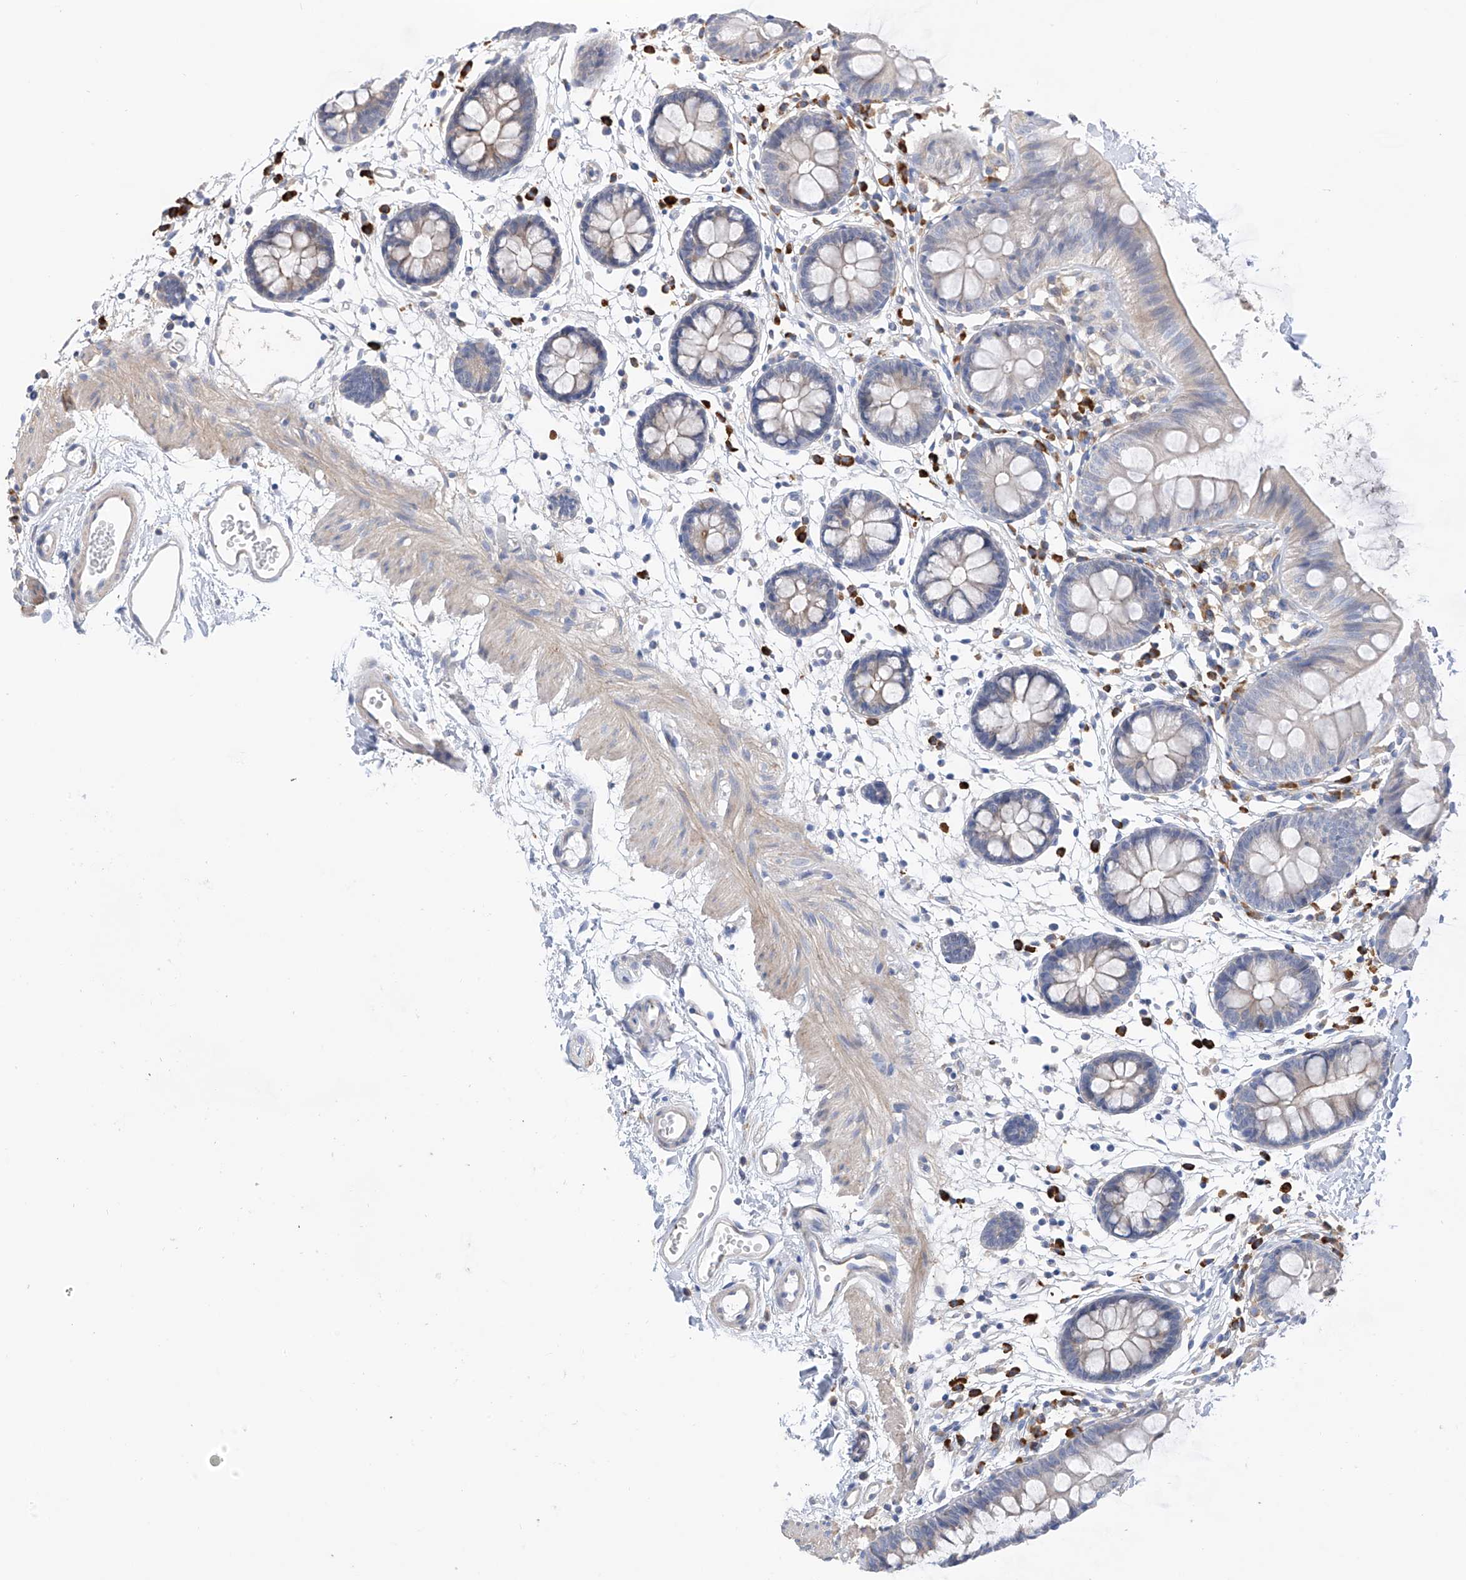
{"staining": {"intensity": "weak", "quantity": ">75%", "location": "cytoplasmic/membranous"}, "tissue": "colon", "cell_type": "Endothelial cells", "image_type": "normal", "snomed": [{"axis": "morphology", "description": "Normal tissue, NOS"}, {"axis": "topography", "description": "Colon"}], "caption": "Immunohistochemical staining of normal human colon shows low levels of weak cytoplasmic/membranous expression in about >75% of endothelial cells. (DAB IHC with brightfield microscopy, high magnification).", "gene": "REC8", "patient": {"sex": "male", "age": 56}}